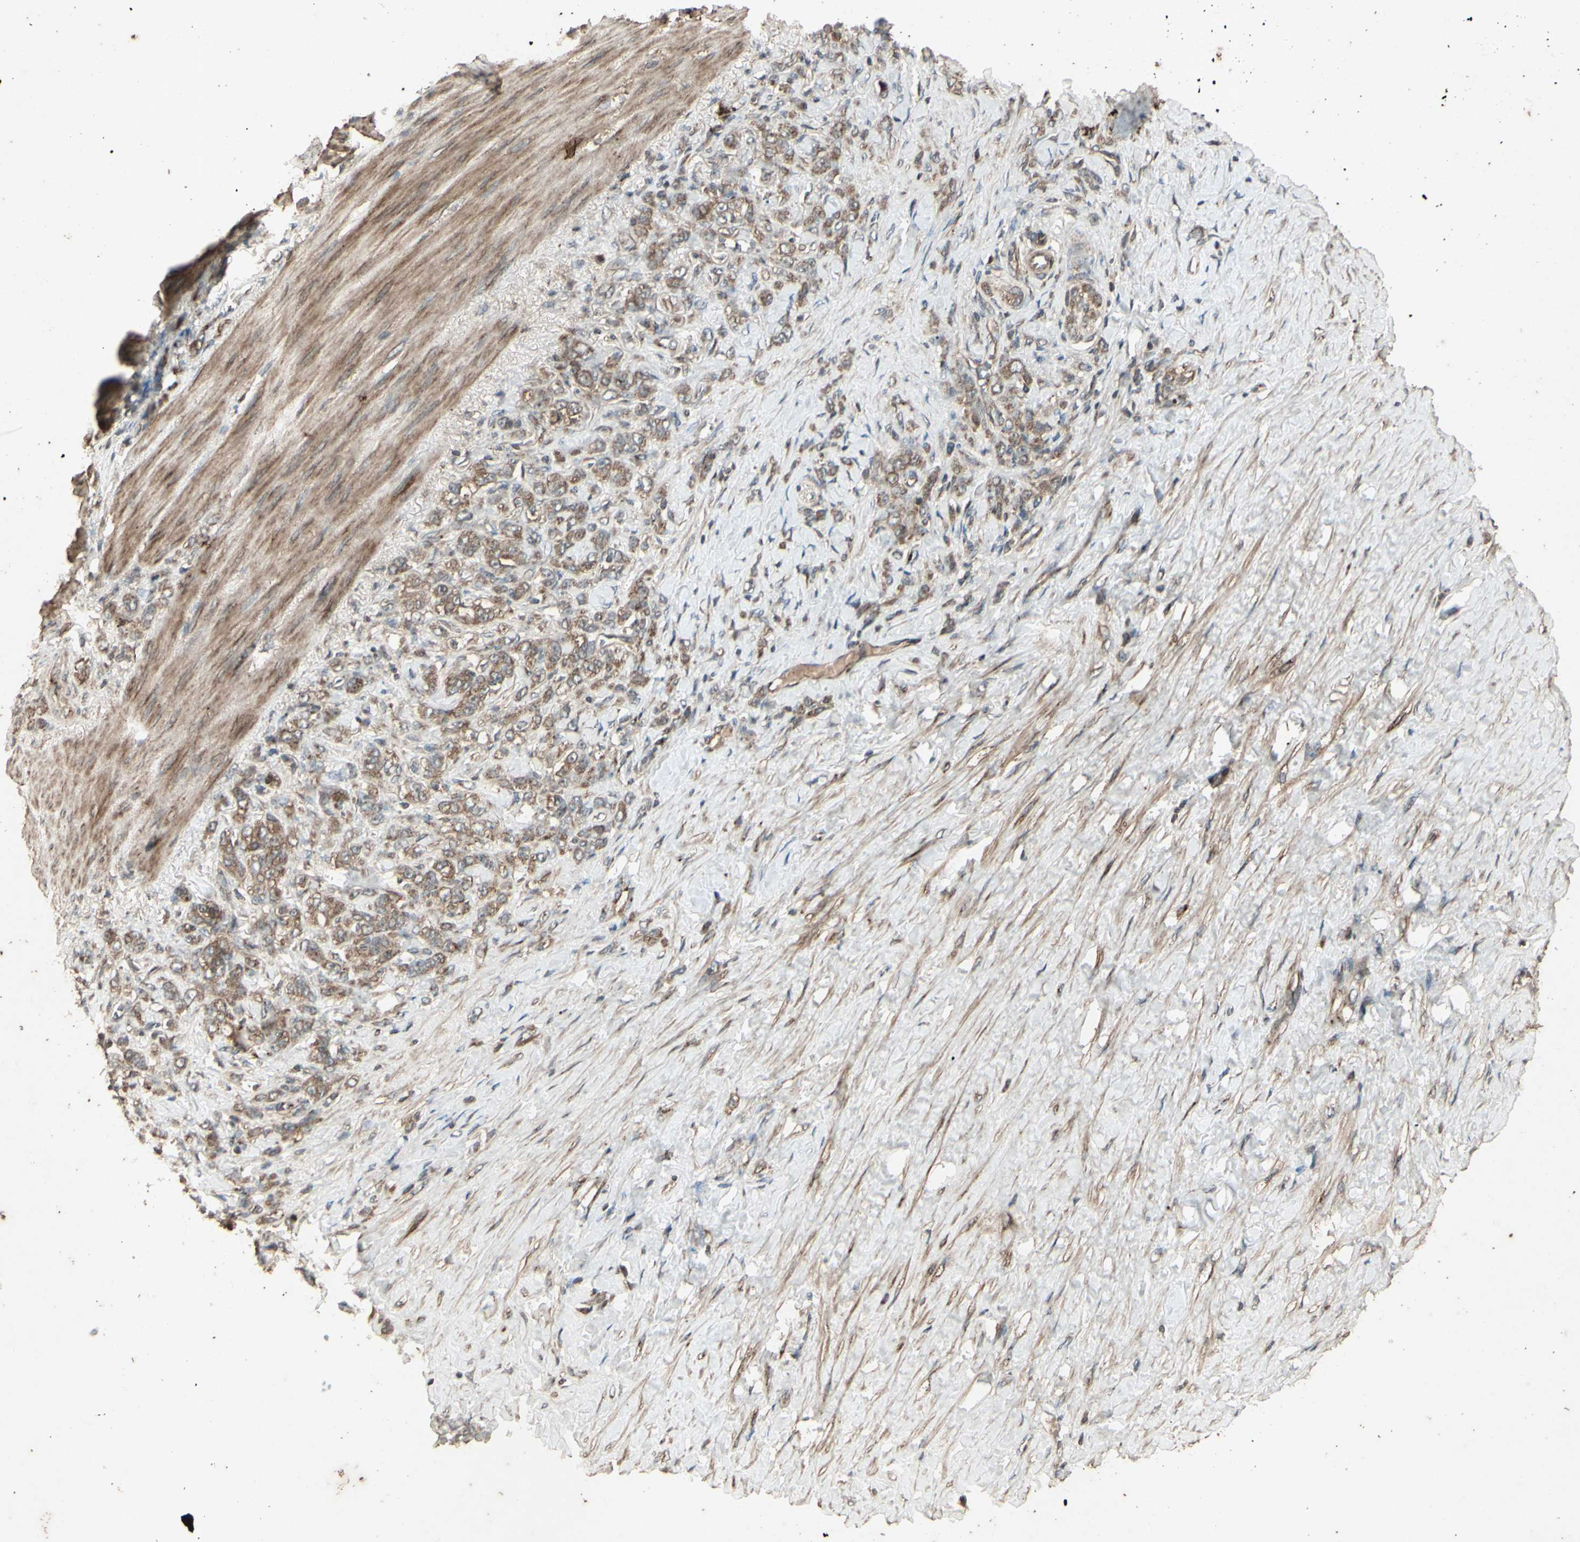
{"staining": {"intensity": "moderate", "quantity": ">75%", "location": "cytoplasmic/membranous"}, "tissue": "stomach cancer", "cell_type": "Tumor cells", "image_type": "cancer", "snomed": [{"axis": "morphology", "description": "Adenocarcinoma, NOS"}, {"axis": "topography", "description": "Stomach"}], "caption": "Moderate cytoplasmic/membranous protein expression is present in approximately >75% of tumor cells in adenocarcinoma (stomach).", "gene": "AP1G1", "patient": {"sex": "male", "age": 82}}